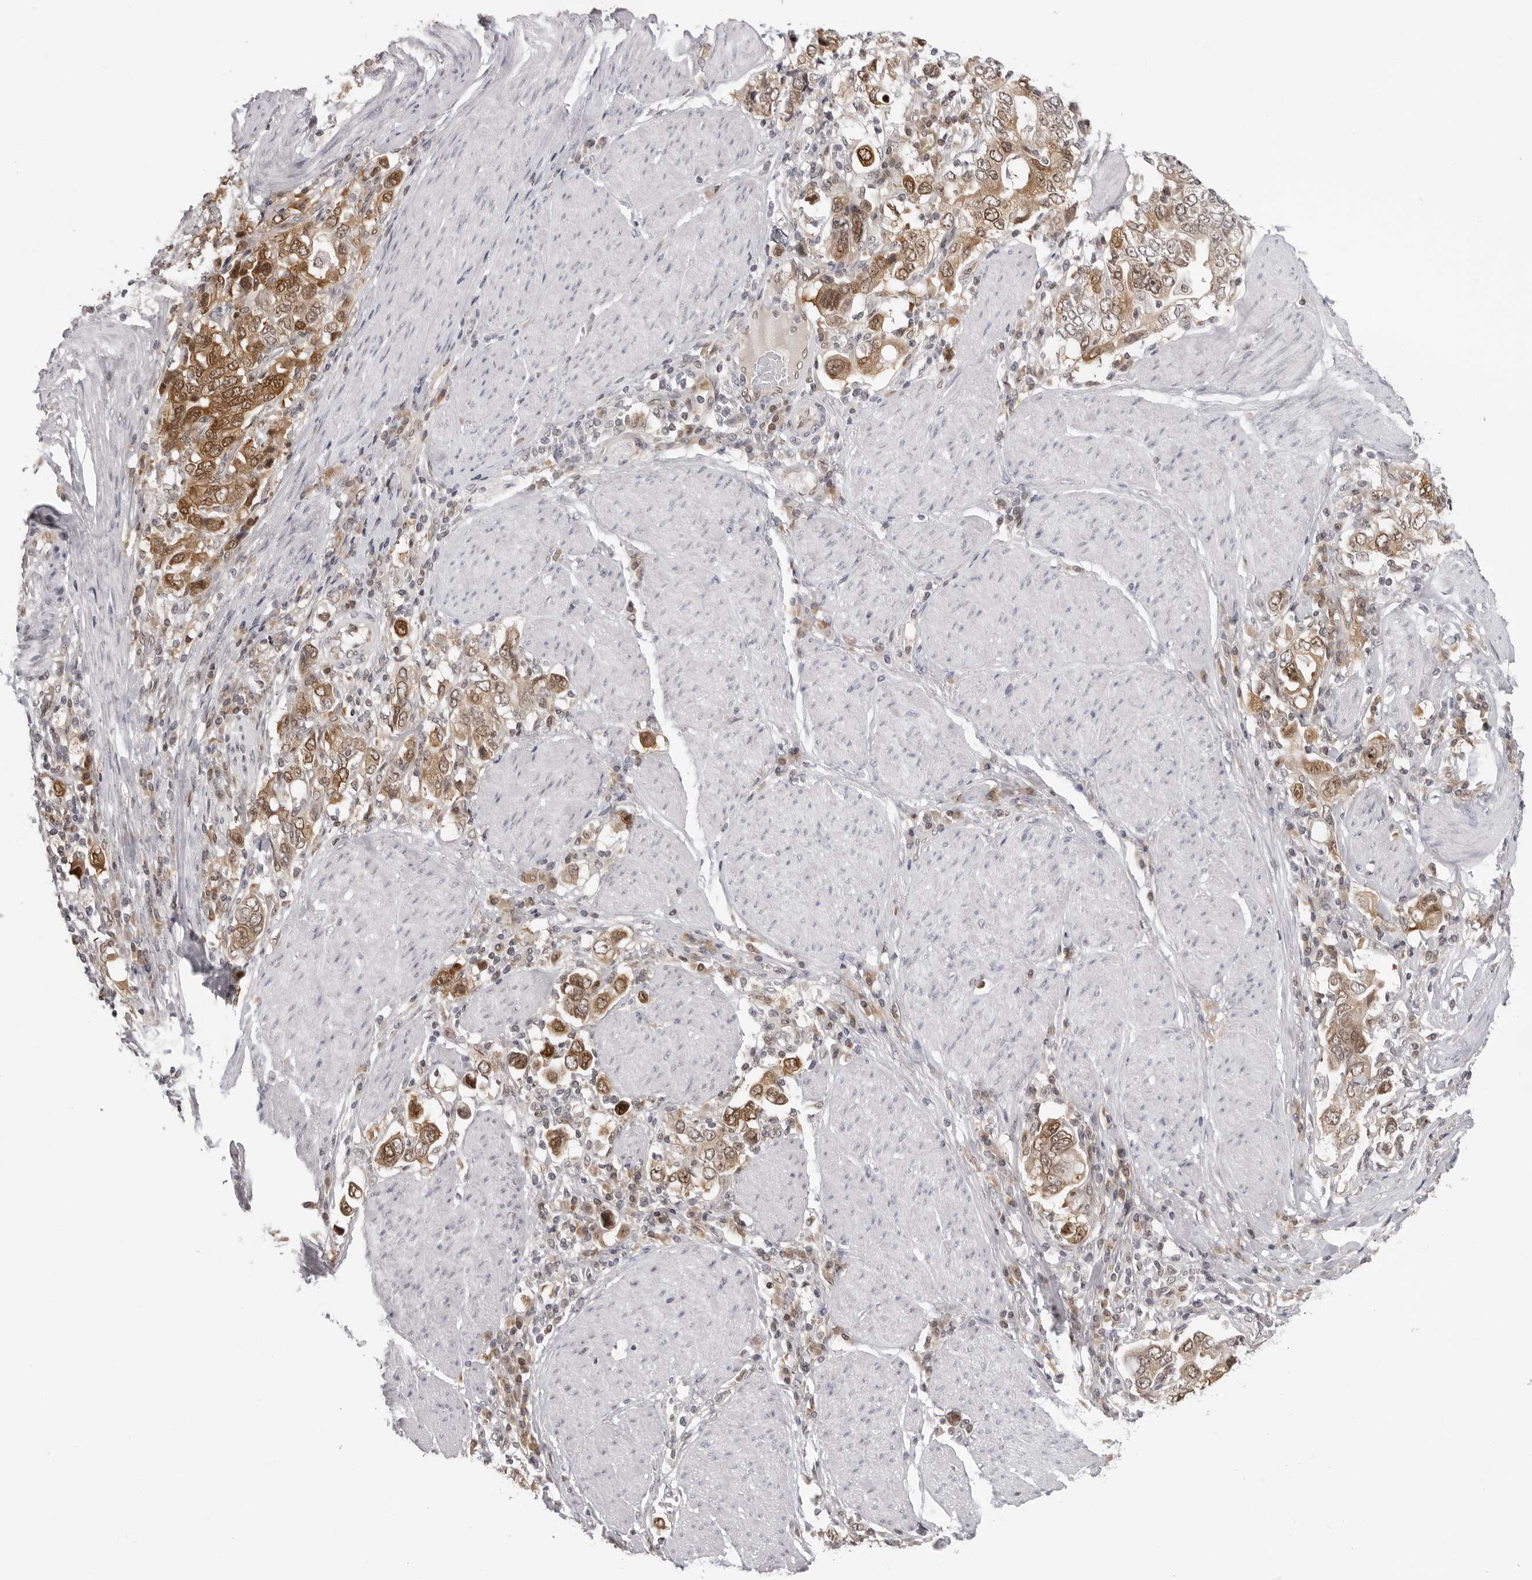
{"staining": {"intensity": "moderate", "quantity": ">75%", "location": "cytoplasmic/membranous"}, "tissue": "stomach cancer", "cell_type": "Tumor cells", "image_type": "cancer", "snomed": [{"axis": "morphology", "description": "Adenocarcinoma, NOS"}, {"axis": "topography", "description": "Stomach, upper"}], "caption": "There is medium levels of moderate cytoplasmic/membranous expression in tumor cells of stomach cancer, as demonstrated by immunohistochemical staining (brown color).", "gene": "CASP7", "patient": {"sex": "male", "age": 62}}